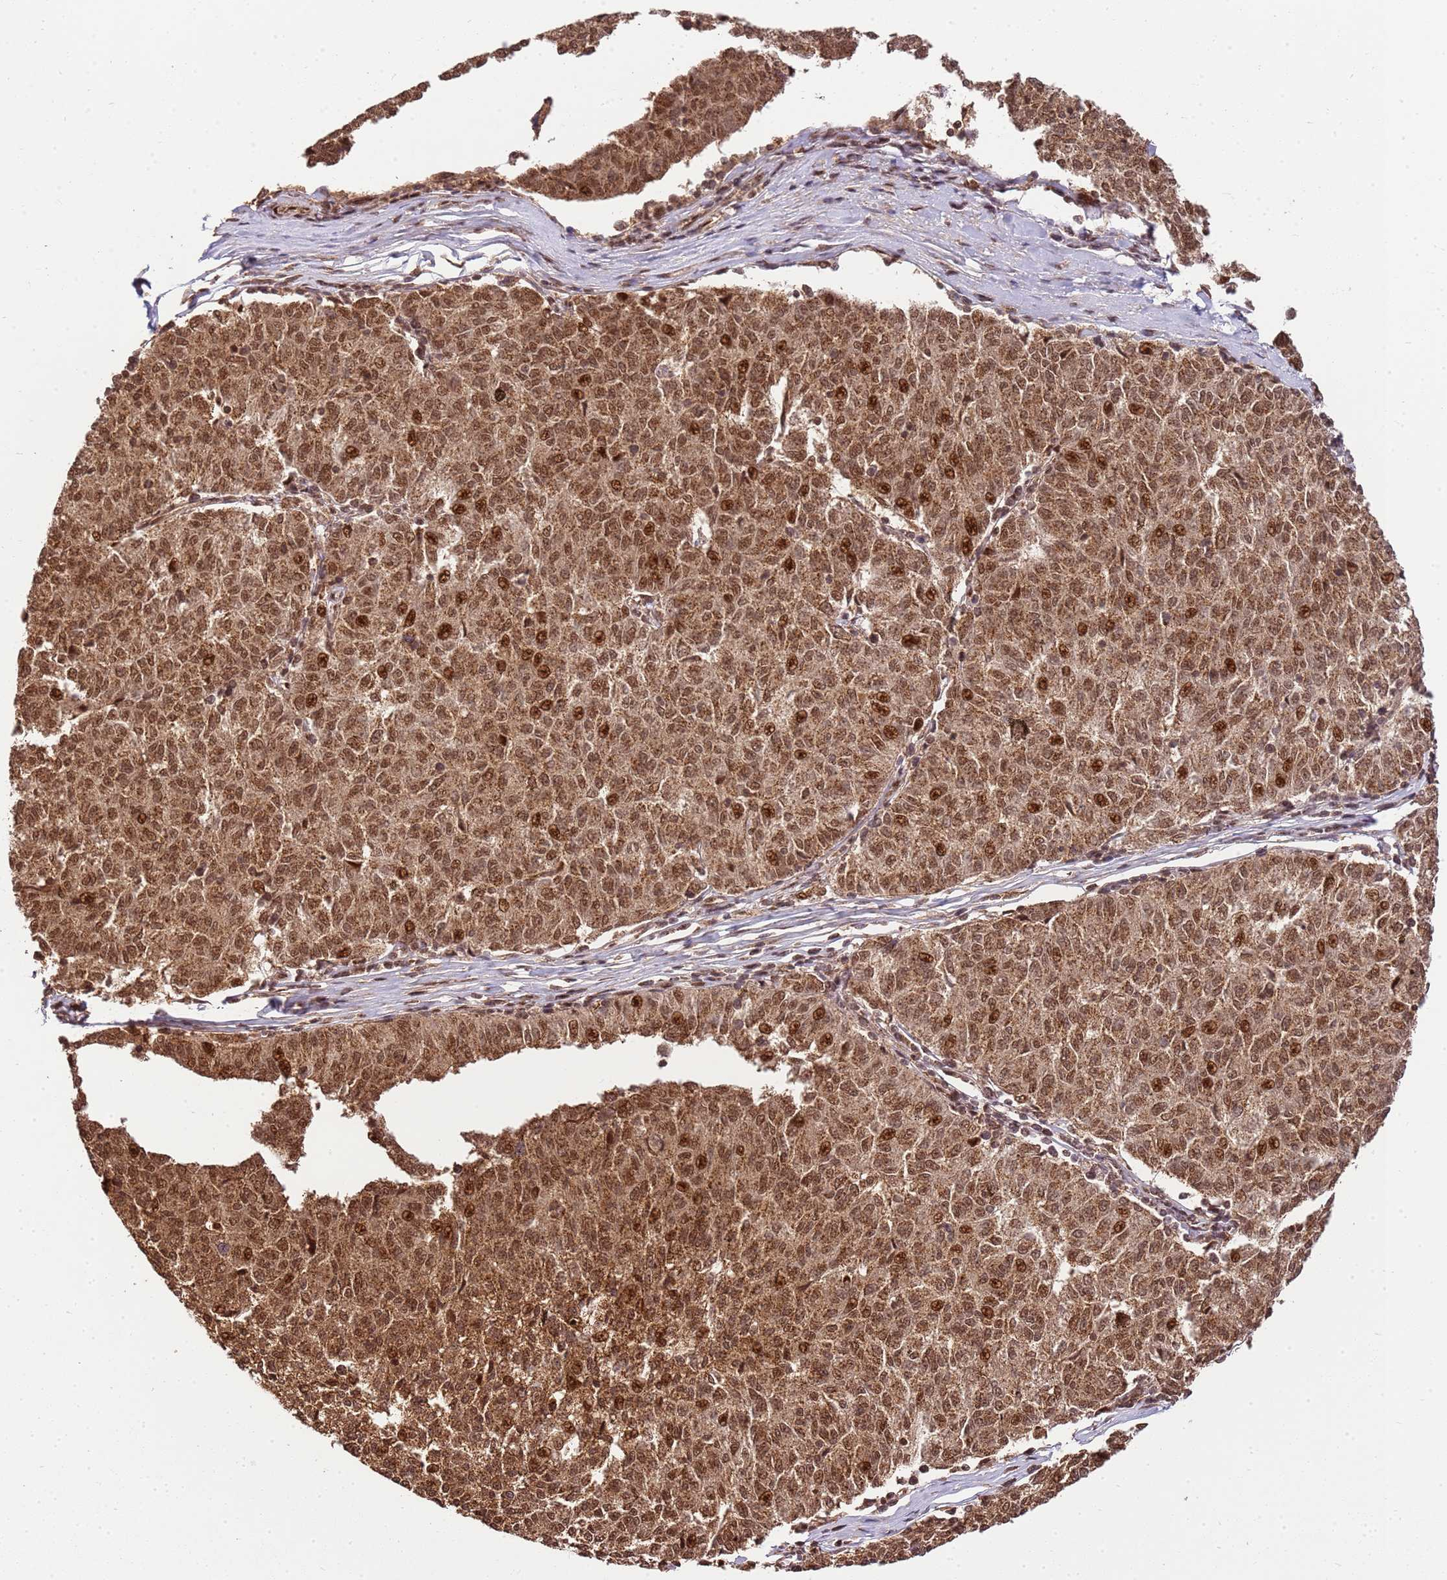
{"staining": {"intensity": "moderate", "quantity": ">75%", "location": "cytoplasmic/membranous,nuclear"}, "tissue": "melanoma", "cell_type": "Tumor cells", "image_type": "cancer", "snomed": [{"axis": "morphology", "description": "Malignant melanoma, NOS"}, {"axis": "topography", "description": "Skin"}], "caption": "Human melanoma stained with a protein marker reveals moderate staining in tumor cells.", "gene": "PEX14", "patient": {"sex": "female", "age": 72}}